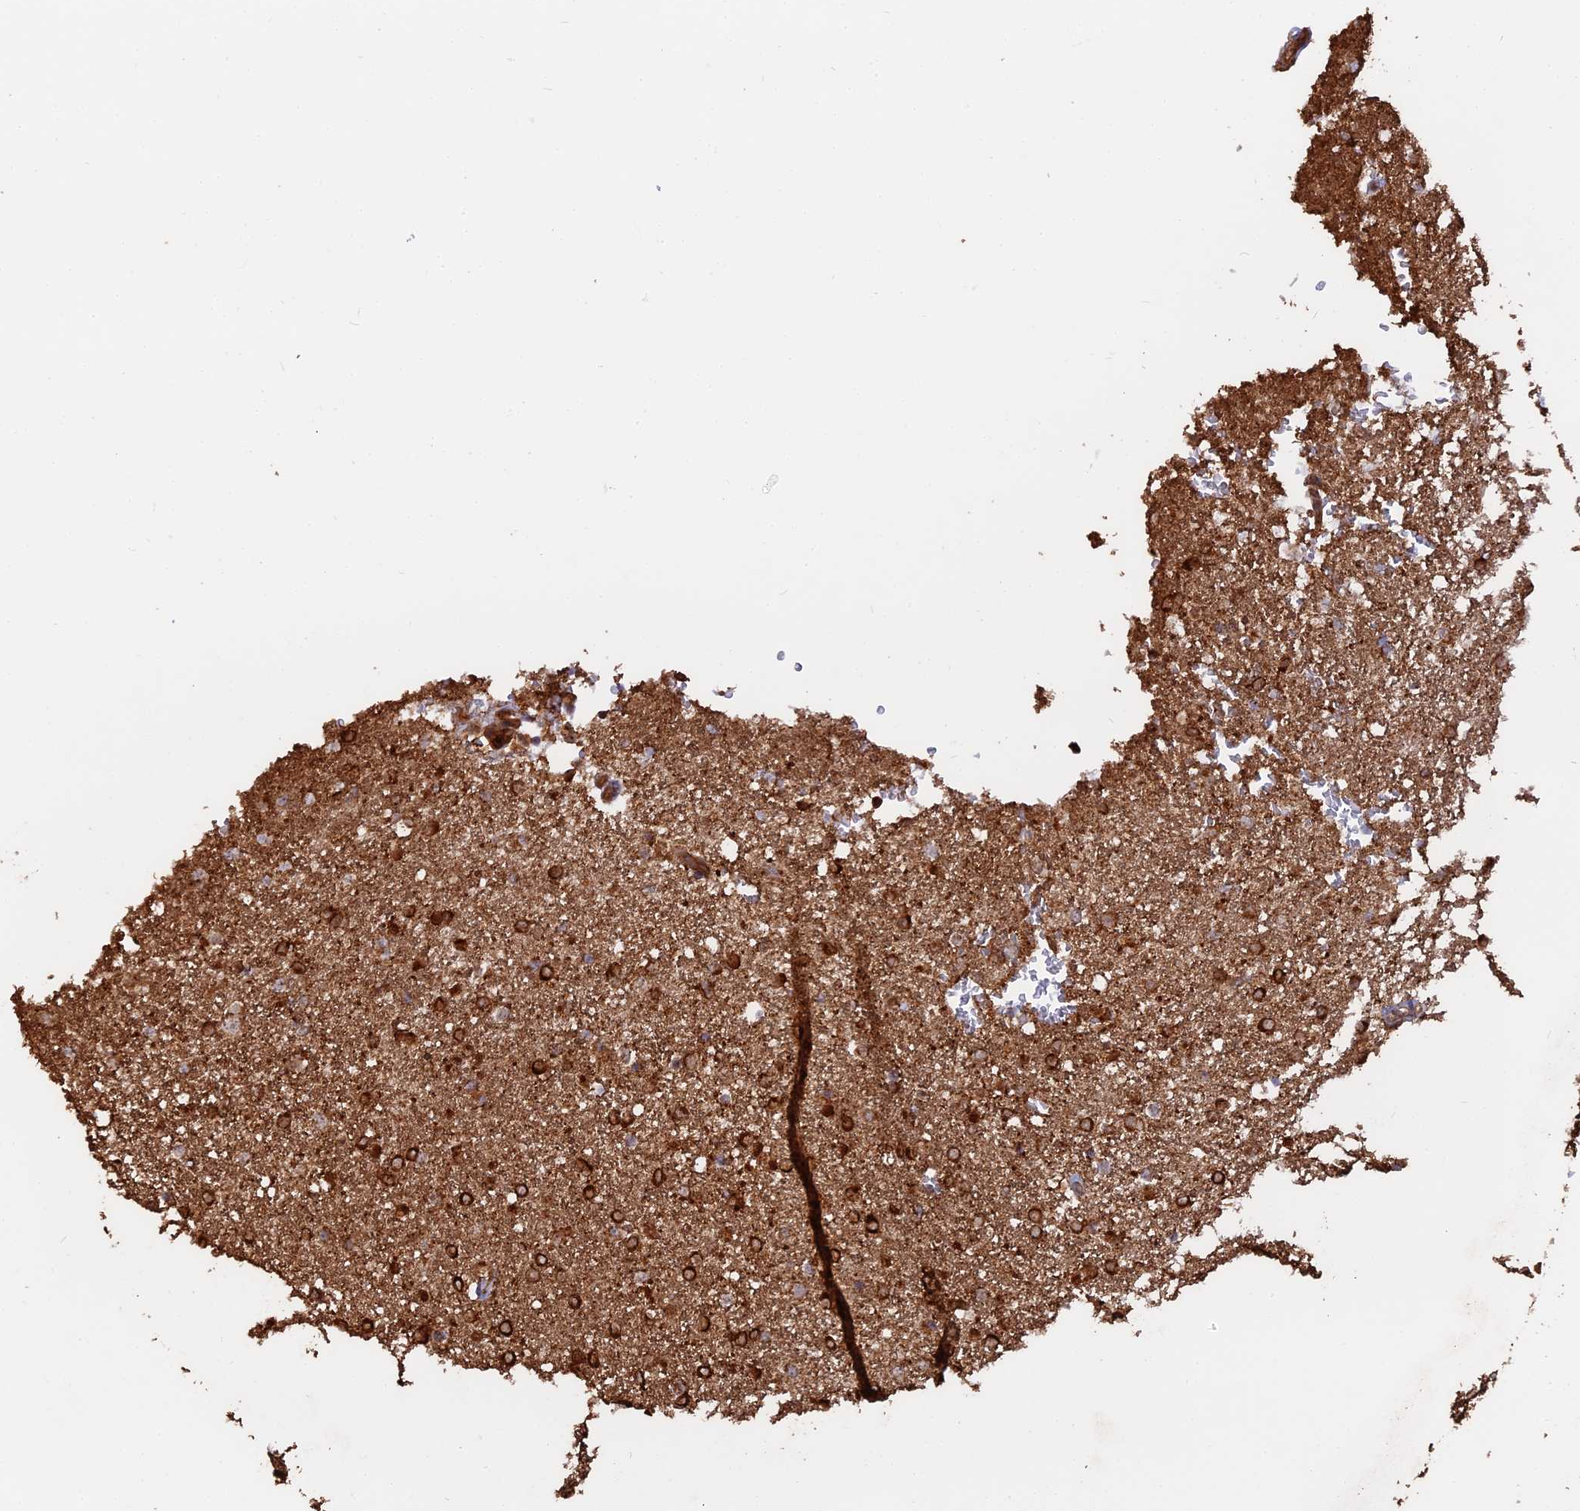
{"staining": {"intensity": "strong", "quantity": ">75%", "location": "cytoplasmic/membranous"}, "tissue": "glioma", "cell_type": "Tumor cells", "image_type": "cancer", "snomed": [{"axis": "morphology", "description": "Glioma, malignant, High grade"}, {"axis": "topography", "description": "Brain"}], "caption": "An image of human malignant glioma (high-grade) stained for a protein exhibits strong cytoplasmic/membranous brown staining in tumor cells. (Stains: DAB (3,3'-diaminobenzidine) in brown, nuclei in blue, Microscopy: brightfield microscopy at high magnification).", "gene": "SAC3D1", "patient": {"sex": "male", "age": 72}}